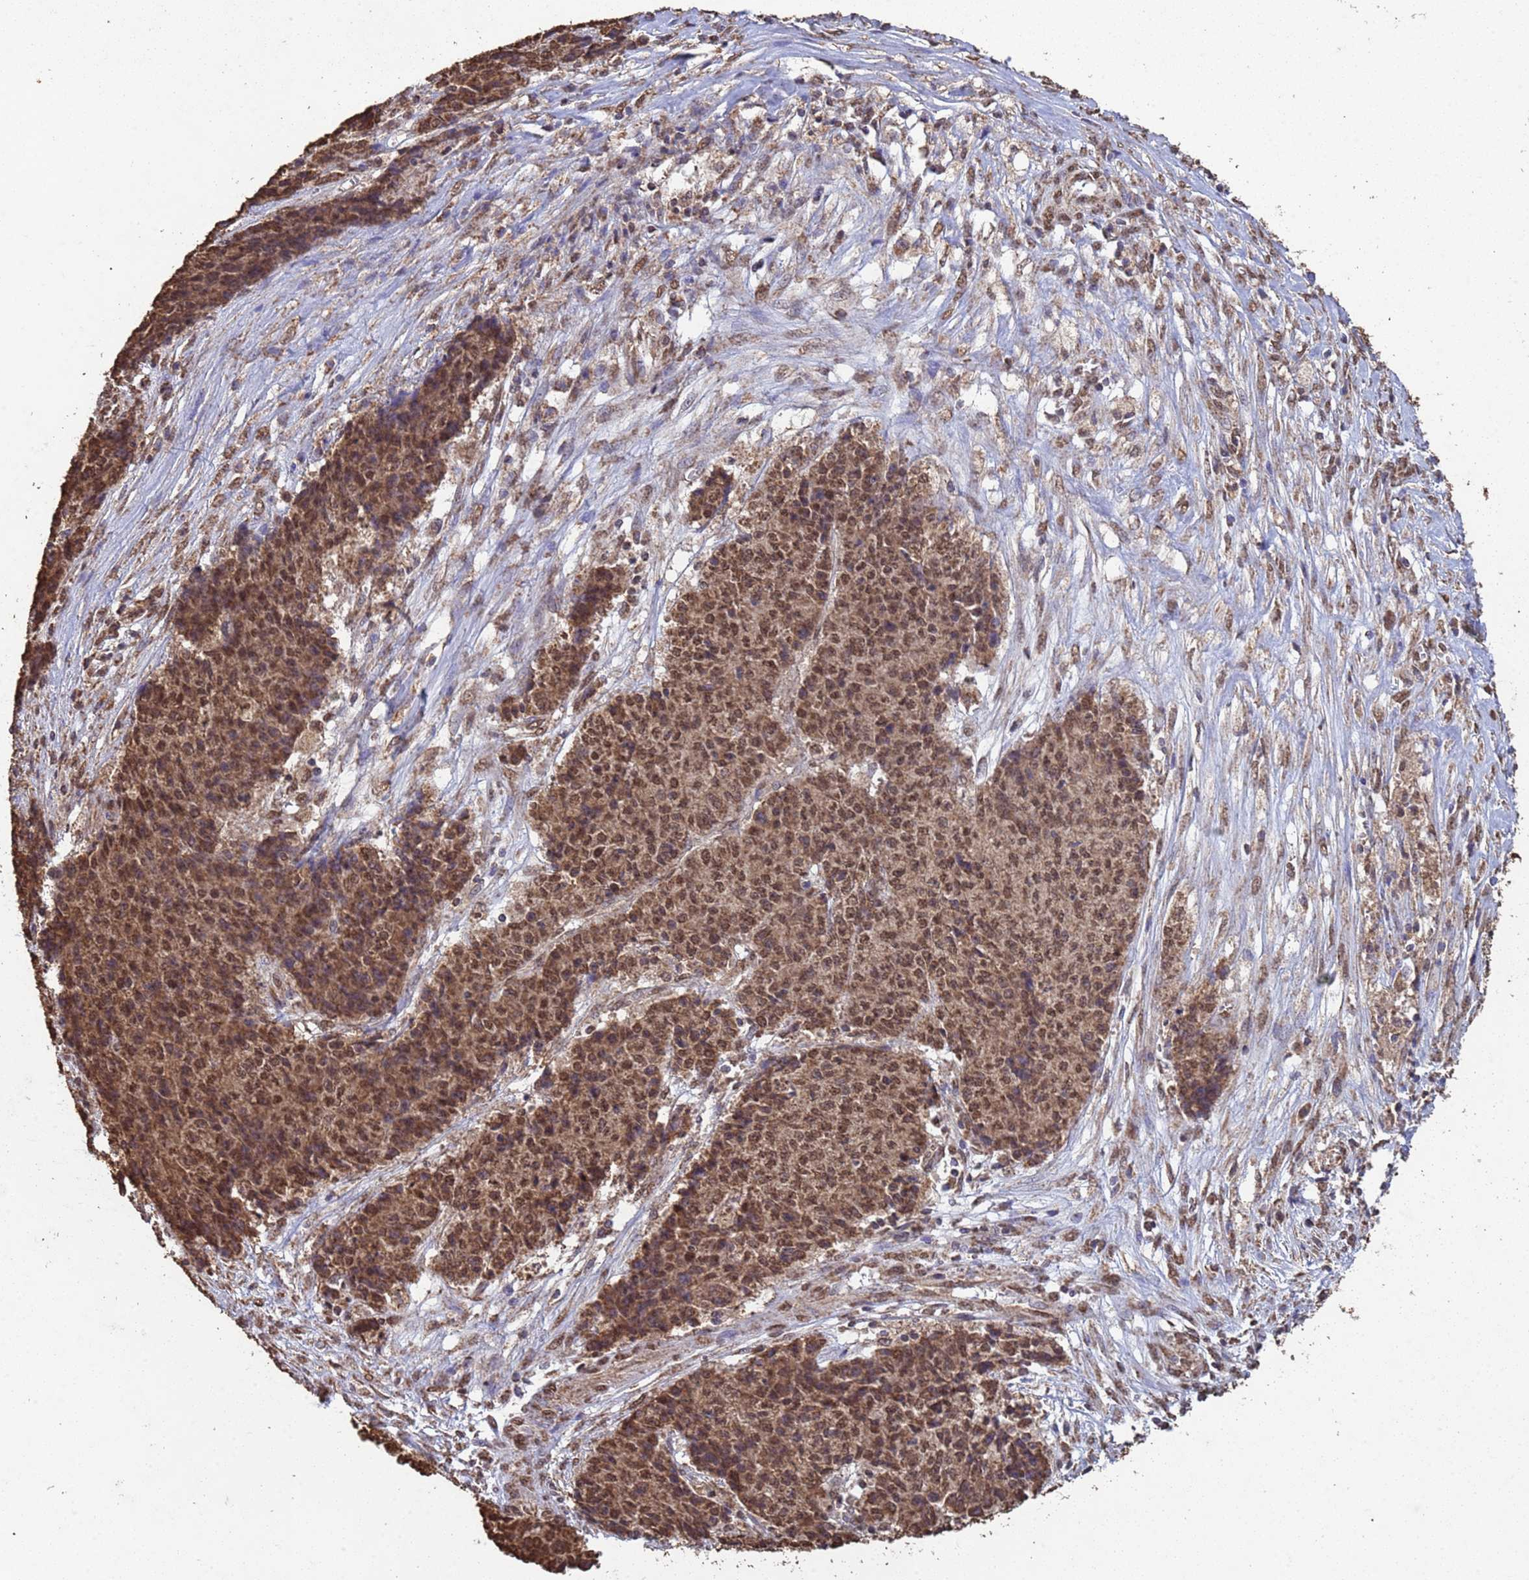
{"staining": {"intensity": "moderate", "quantity": ">75%", "location": "nuclear"}, "tissue": "ovarian cancer", "cell_type": "Tumor cells", "image_type": "cancer", "snomed": [{"axis": "morphology", "description": "Carcinoma, endometroid"}, {"axis": "topography", "description": "Ovary"}], "caption": "Ovarian cancer (endometroid carcinoma) was stained to show a protein in brown. There is medium levels of moderate nuclear staining in approximately >75% of tumor cells.", "gene": "HDAC10", "patient": {"sex": "female", "age": 42}}